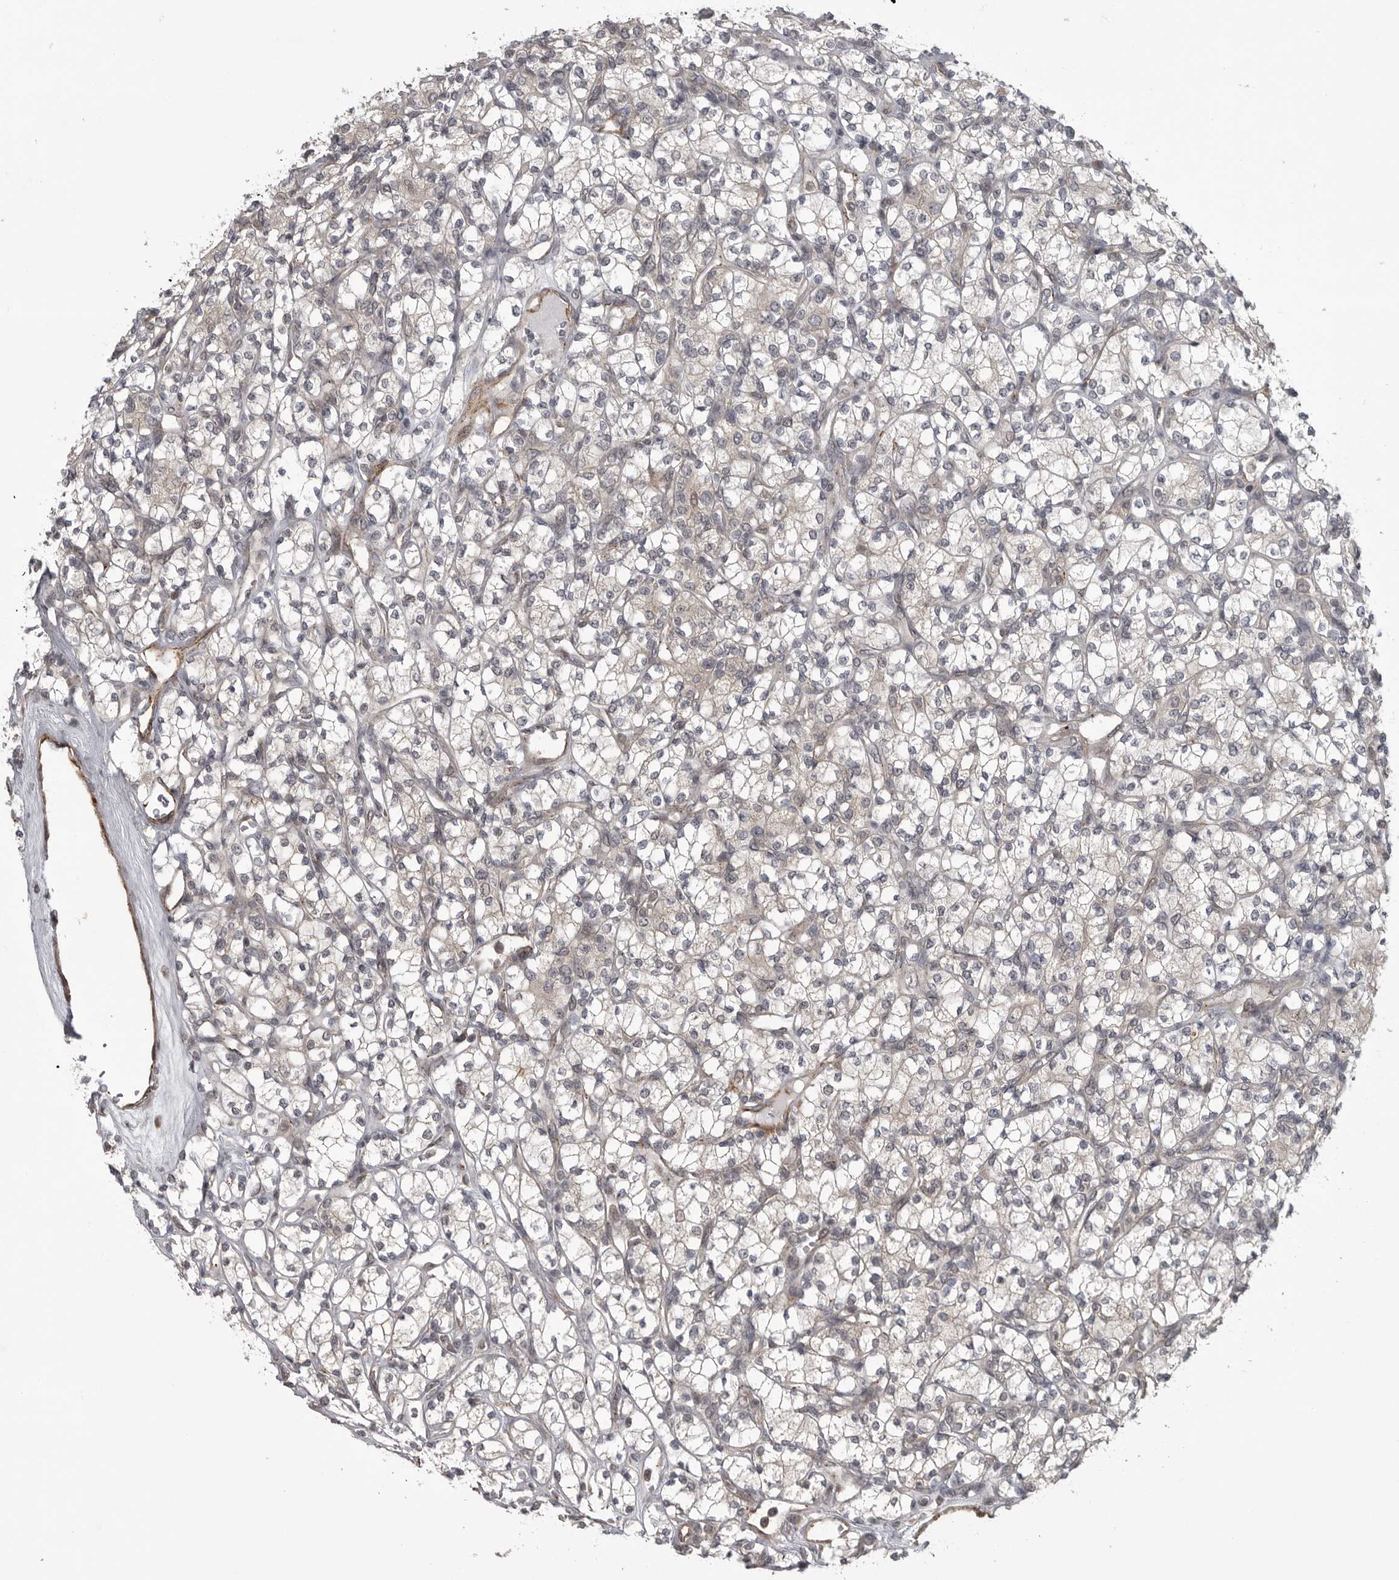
{"staining": {"intensity": "negative", "quantity": "none", "location": "none"}, "tissue": "renal cancer", "cell_type": "Tumor cells", "image_type": "cancer", "snomed": [{"axis": "morphology", "description": "Adenocarcinoma, NOS"}, {"axis": "topography", "description": "Kidney"}], "caption": "IHC photomicrograph of renal adenocarcinoma stained for a protein (brown), which demonstrates no staining in tumor cells.", "gene": "PPP1R9A", "patient": {"sex": "male", "age": 77}}